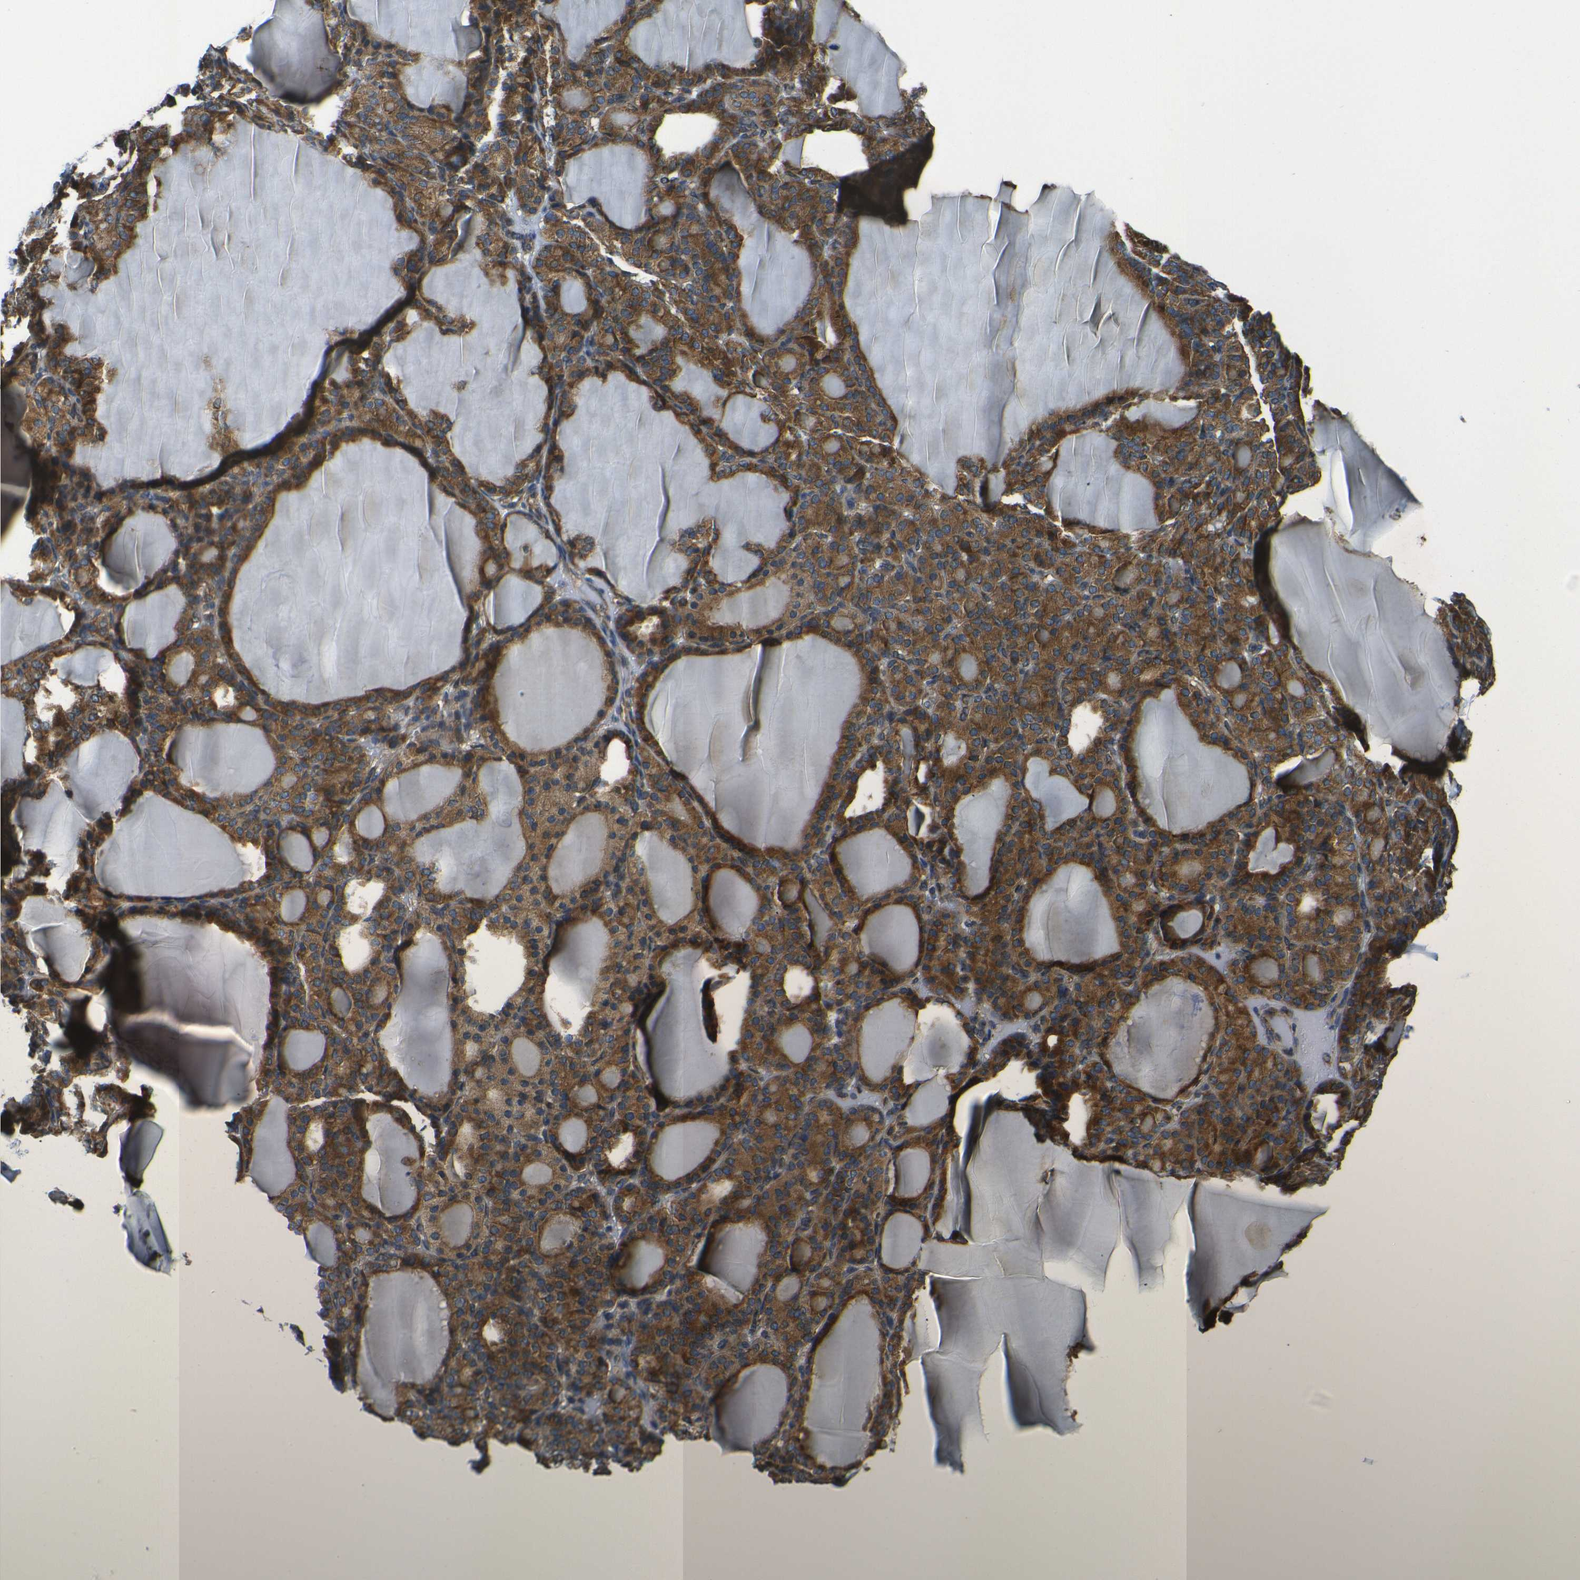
{"staining": {"intensity": "strong", "quantity": ">75%", "location": "cytoplasmic/membranous"}, "tissue": "thyroid gland", "cell_type": "Glandular cells", "image_type": "normal", "snomed": [{"axis": "morphology", "description": "Normal tissue, NOS"}, {"axis": "topography", "description": "Thyroid gland"}], "caption": "Immunohistochemical staining of normal human thyroid gland shows high levels of strong cytoplasmic/membranous positivity in approximately >75% of glandular cells.", "gene": "RPSA", "patient": {"sex": "female", "age": 28}}